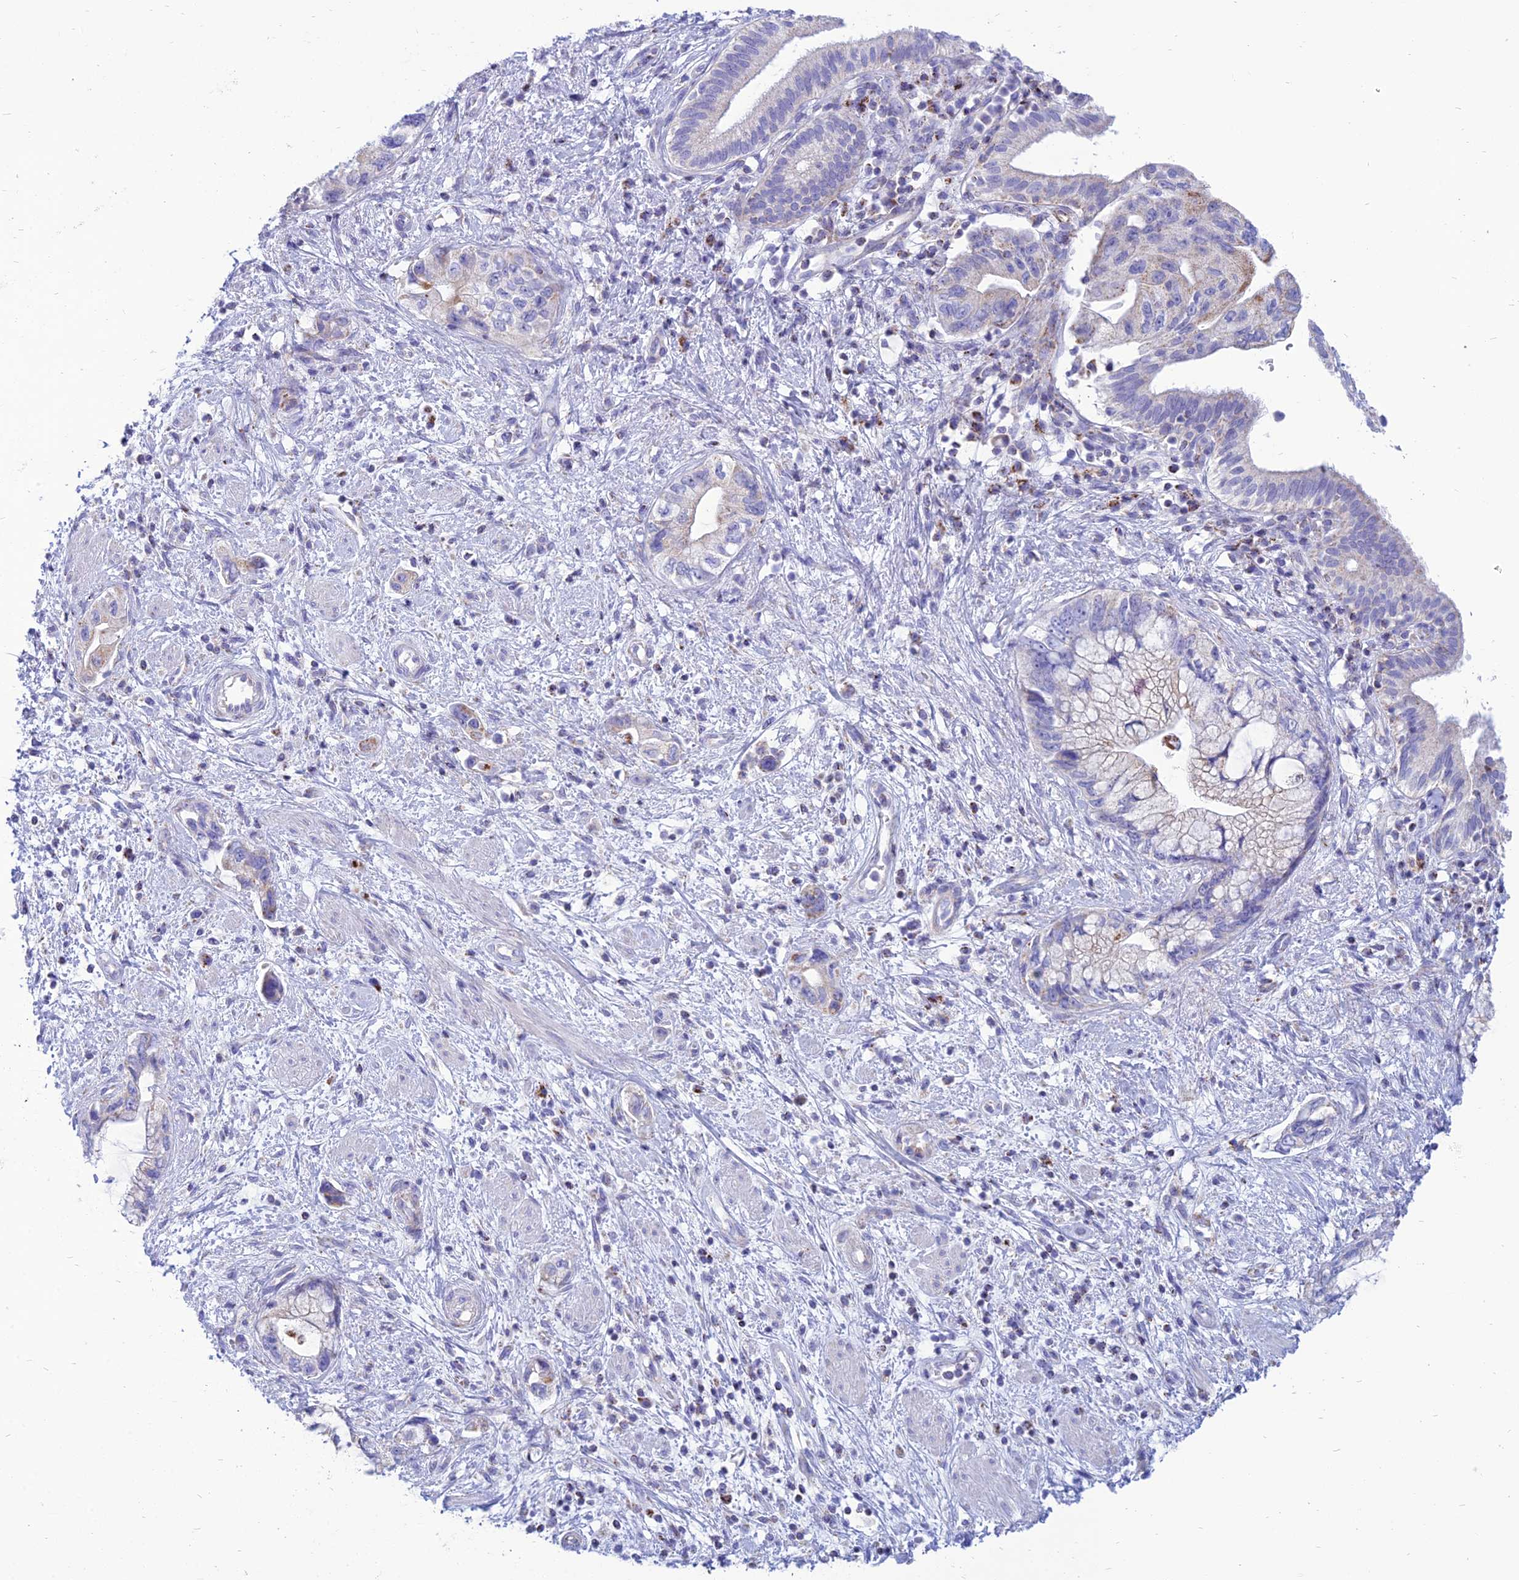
{"staining": {"intensity": "negative", "quantity": "none", "location": "none"}, "tissue": "pancreatic cancer", "cell_type": "Tumor cells", "image_type": "cancer", "snomed": [{"axis": "morphology", "description": "Adenocarcinoma, NOS"}, {"axis": "topography", "description": "Pancreas"}], "caption": "Immunohistochemistry (IHC) image of neoplastic tissue: human pancreatic cancer stained with DAB (3,3'-diaminobenzidine) shows no significant protein staining in tumor cells. Brightfield microscopy of IHC stained with DAB (brown) and hematoxylin (blue), captured at high magnification.", "gene": "PACC1", "patient": {"sex": "female", "age": 73}}